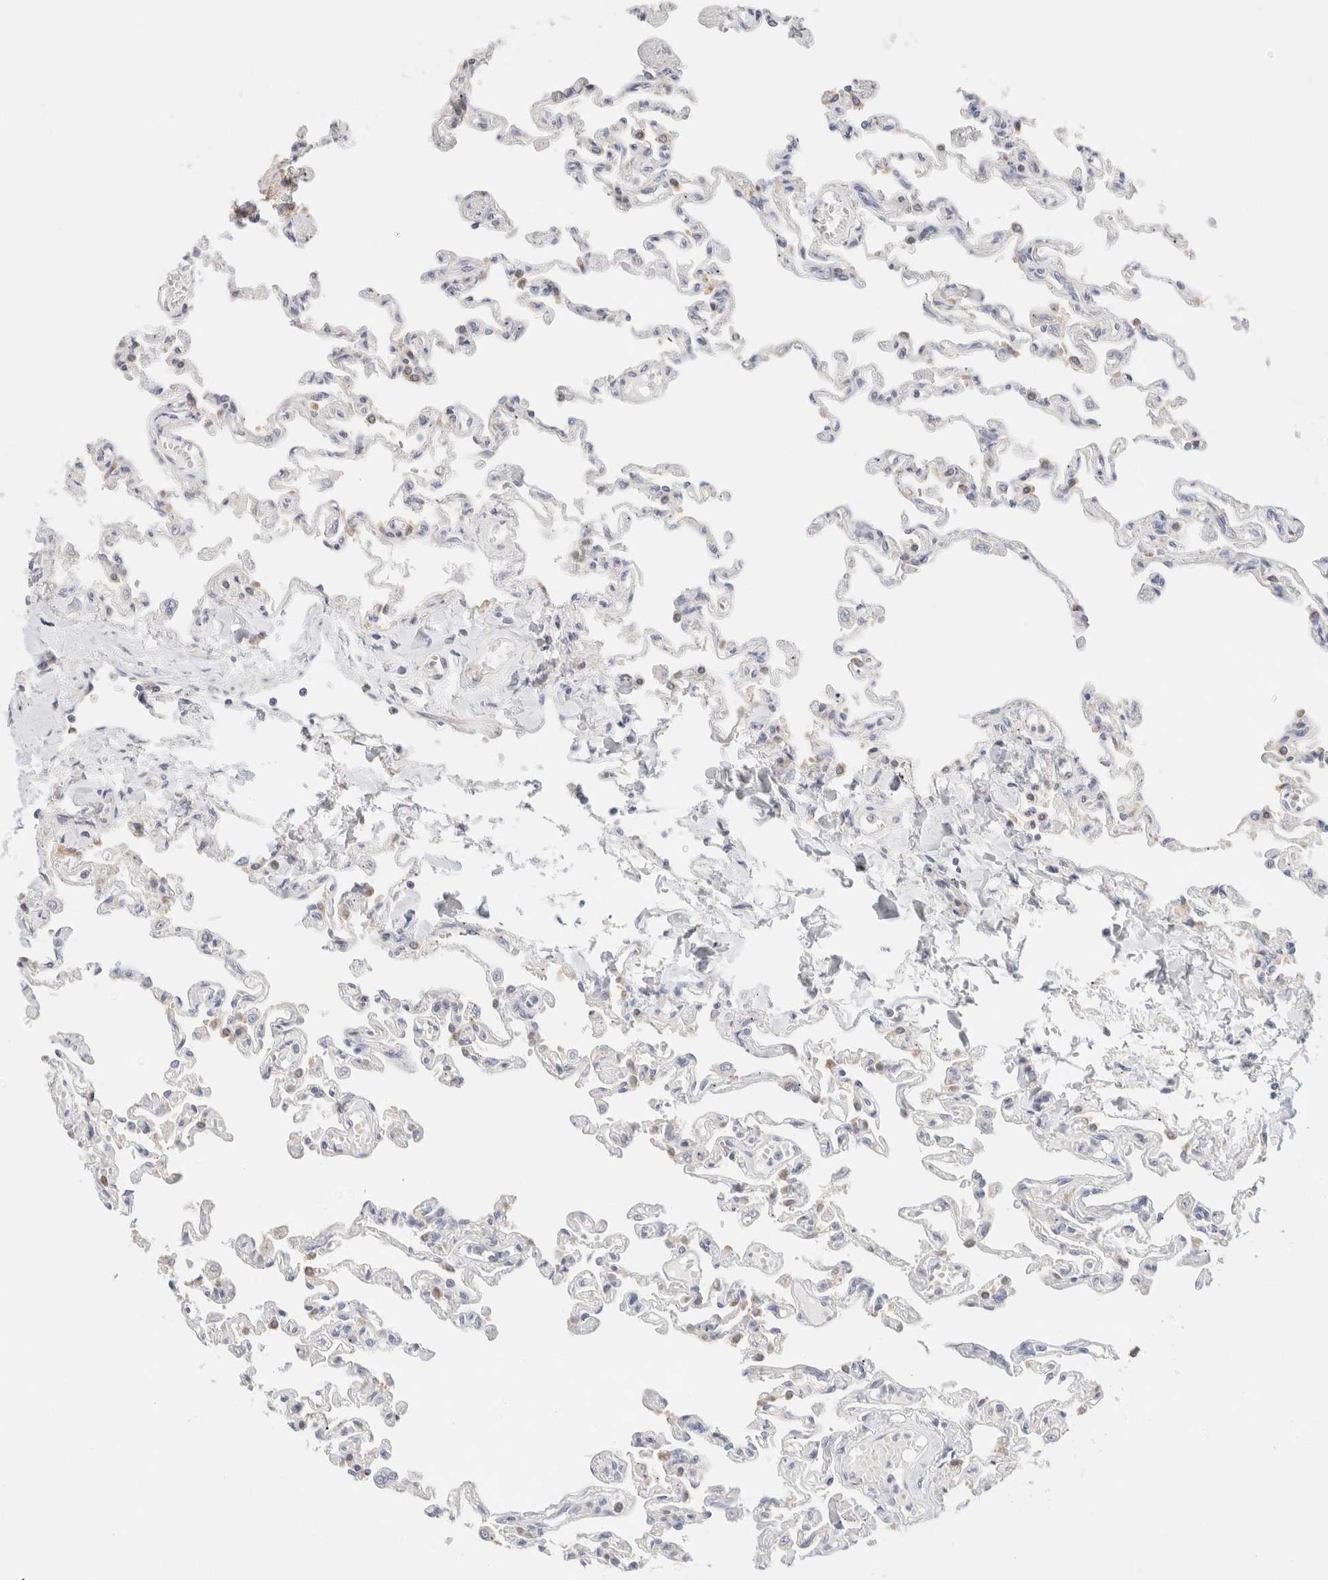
{"staining": {"intensity": "negative", "quantity": "none", "location": "none"}, "tissue": "lung", "cell_type": "Alveolar cells", "image_type": "normal", "snomed": [{"axis": "morphology", "description": "Normal tissue, NOS"}, {"axis": "topography", "description": "Lung"}], "caption": "This is a image of immunohistochemistry staining of normal lung, which shows no positivity in alveolar cells.", "gene": "SH3GLB2", "patient": {"sex": "male", "age": 21}}